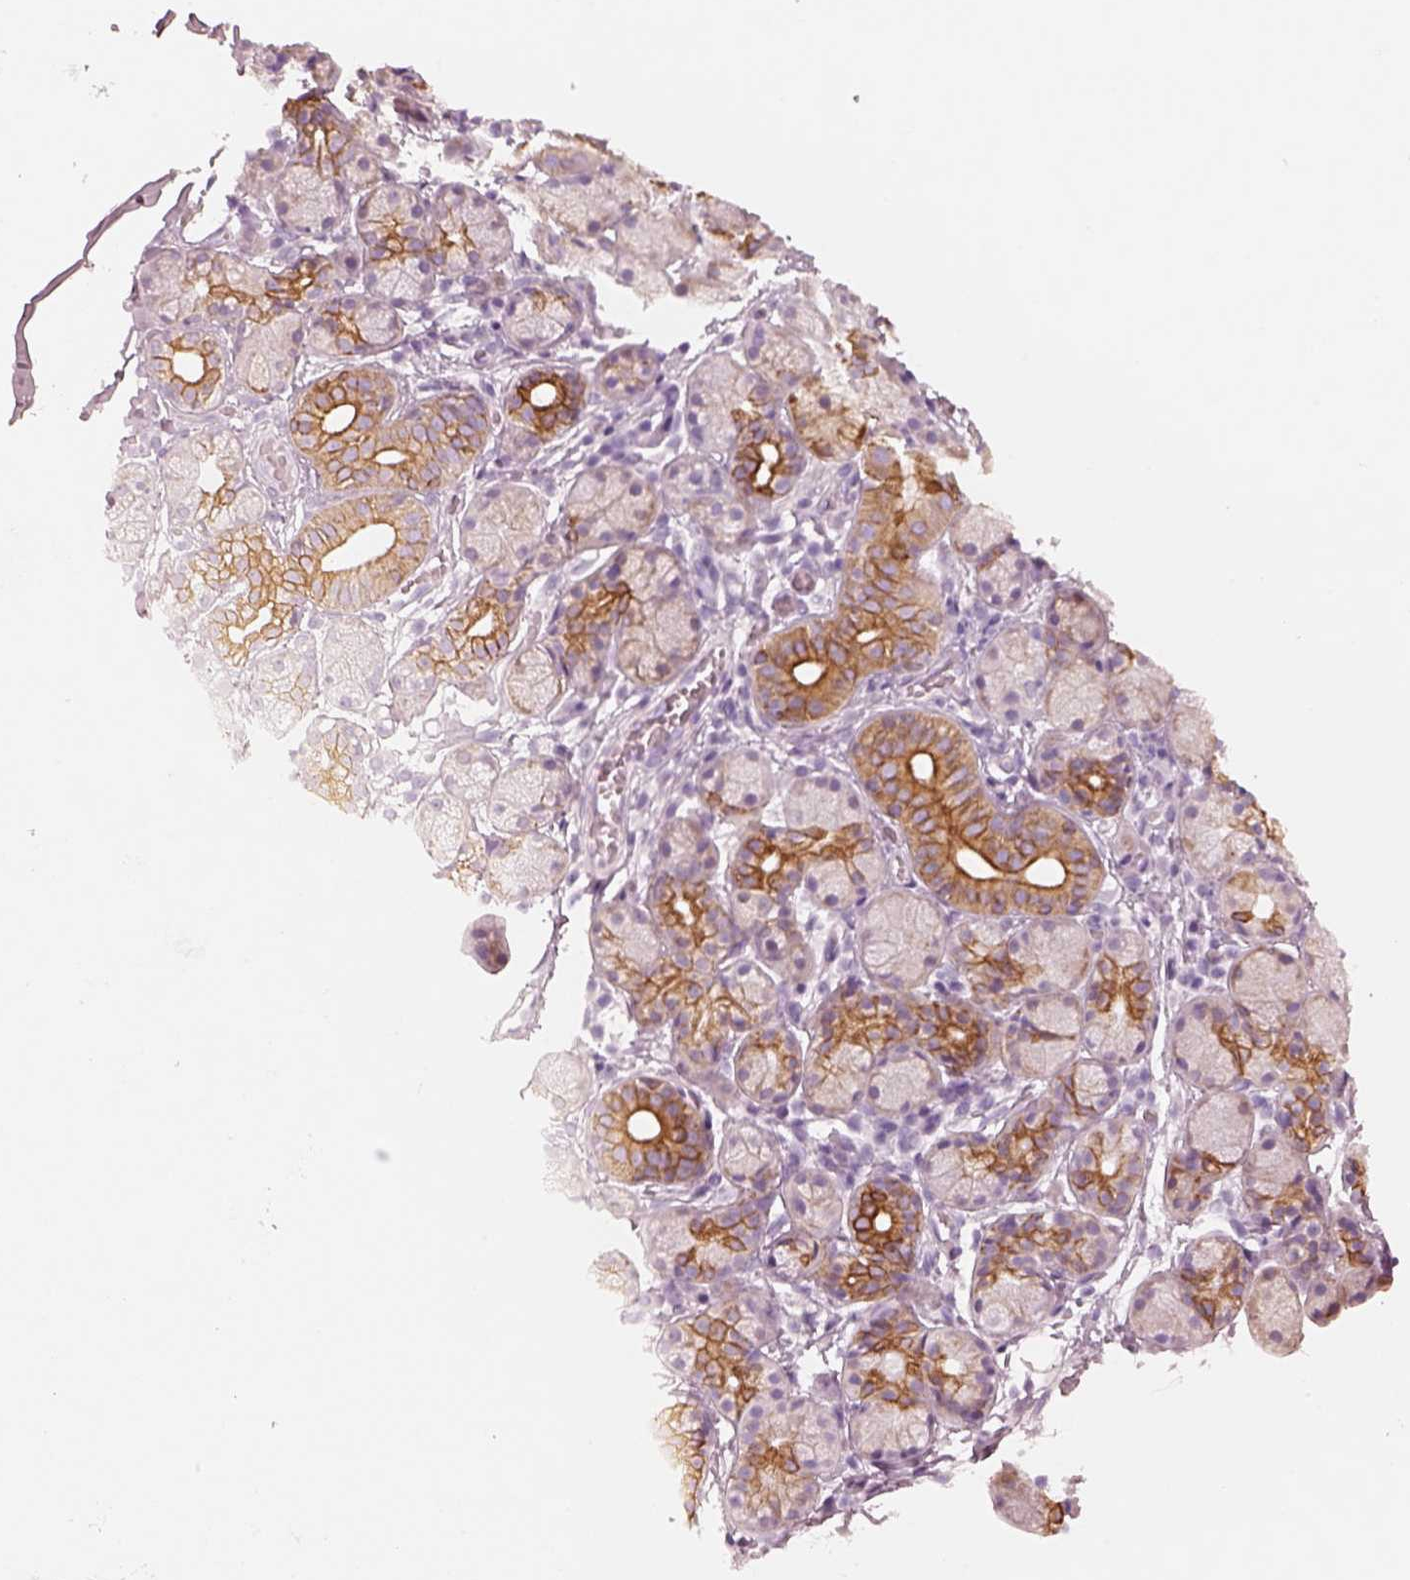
{"staining": {"intensity": "moderate", "quantity": "25%-75%", "location": "cytoplasmic/membranous"}, "tissue": "salivary gland", "cell_type": "Glandular cells", "image_type": "normal", "snomed": [{"axis": "morphology", "description": "Normal tissue, NOS"}, {"axis": "topography", "description": "Salivary gland"}, {"axis": "topography", "description": "Peripheral nerve tissue"}], "caption": "High-power microscopy captured an immunohistochemistry micrograph of benign salivary gland, revealing moderate cytoplasmic/membranous positivity in approximately 25%-75% of glandular cells. (DAB IHC, brown staining for protein, blue staining for nuclei).", "gene": "PON3", "patient": {"sex": "female", "age": 24}}